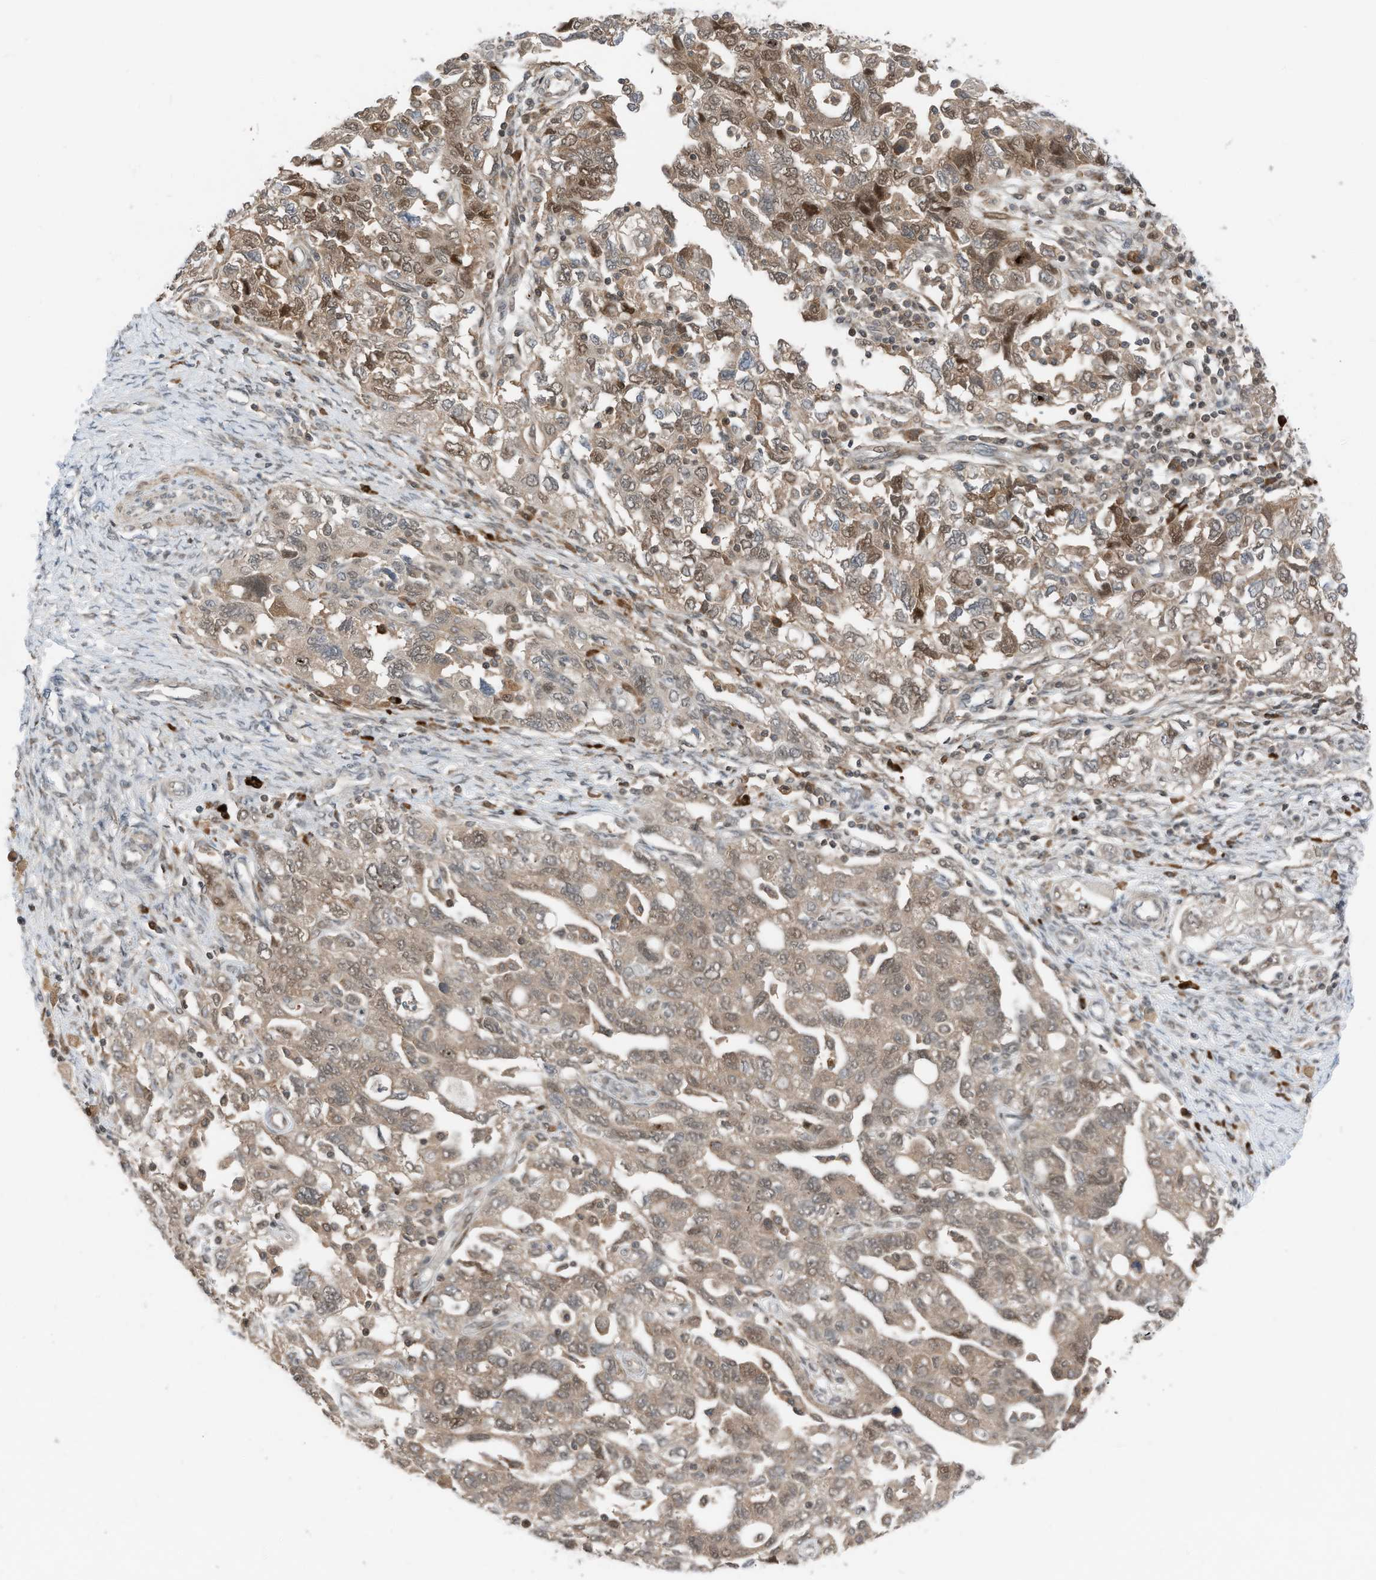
{"staining": {"intensity": "moderate", "quantity": ">75%", "location": "cytoplasmic/membranous,nuclear"}, "tissue": "ovarian cancer", "cell_type": "Tumor cells", "image_type": "cancer", "snomed": [{"axis": "morphology", "description": "Carcinoma, NOS"}, {"axis": "morphology", "description": "Cystadenocarcinoma, serous, NOS"}, {"axis": "topography", "description": "Ovary"}], "caption": "Ovarian serous cystadenocarcinoma was stained to show a protein in brown. There is medium levels of moderate cytoplasmic/membranous and nuclear staining in approximately >75% of tumor cells.", "gene": "RMND1", "patient": {"sex": "female", "age": 69}}